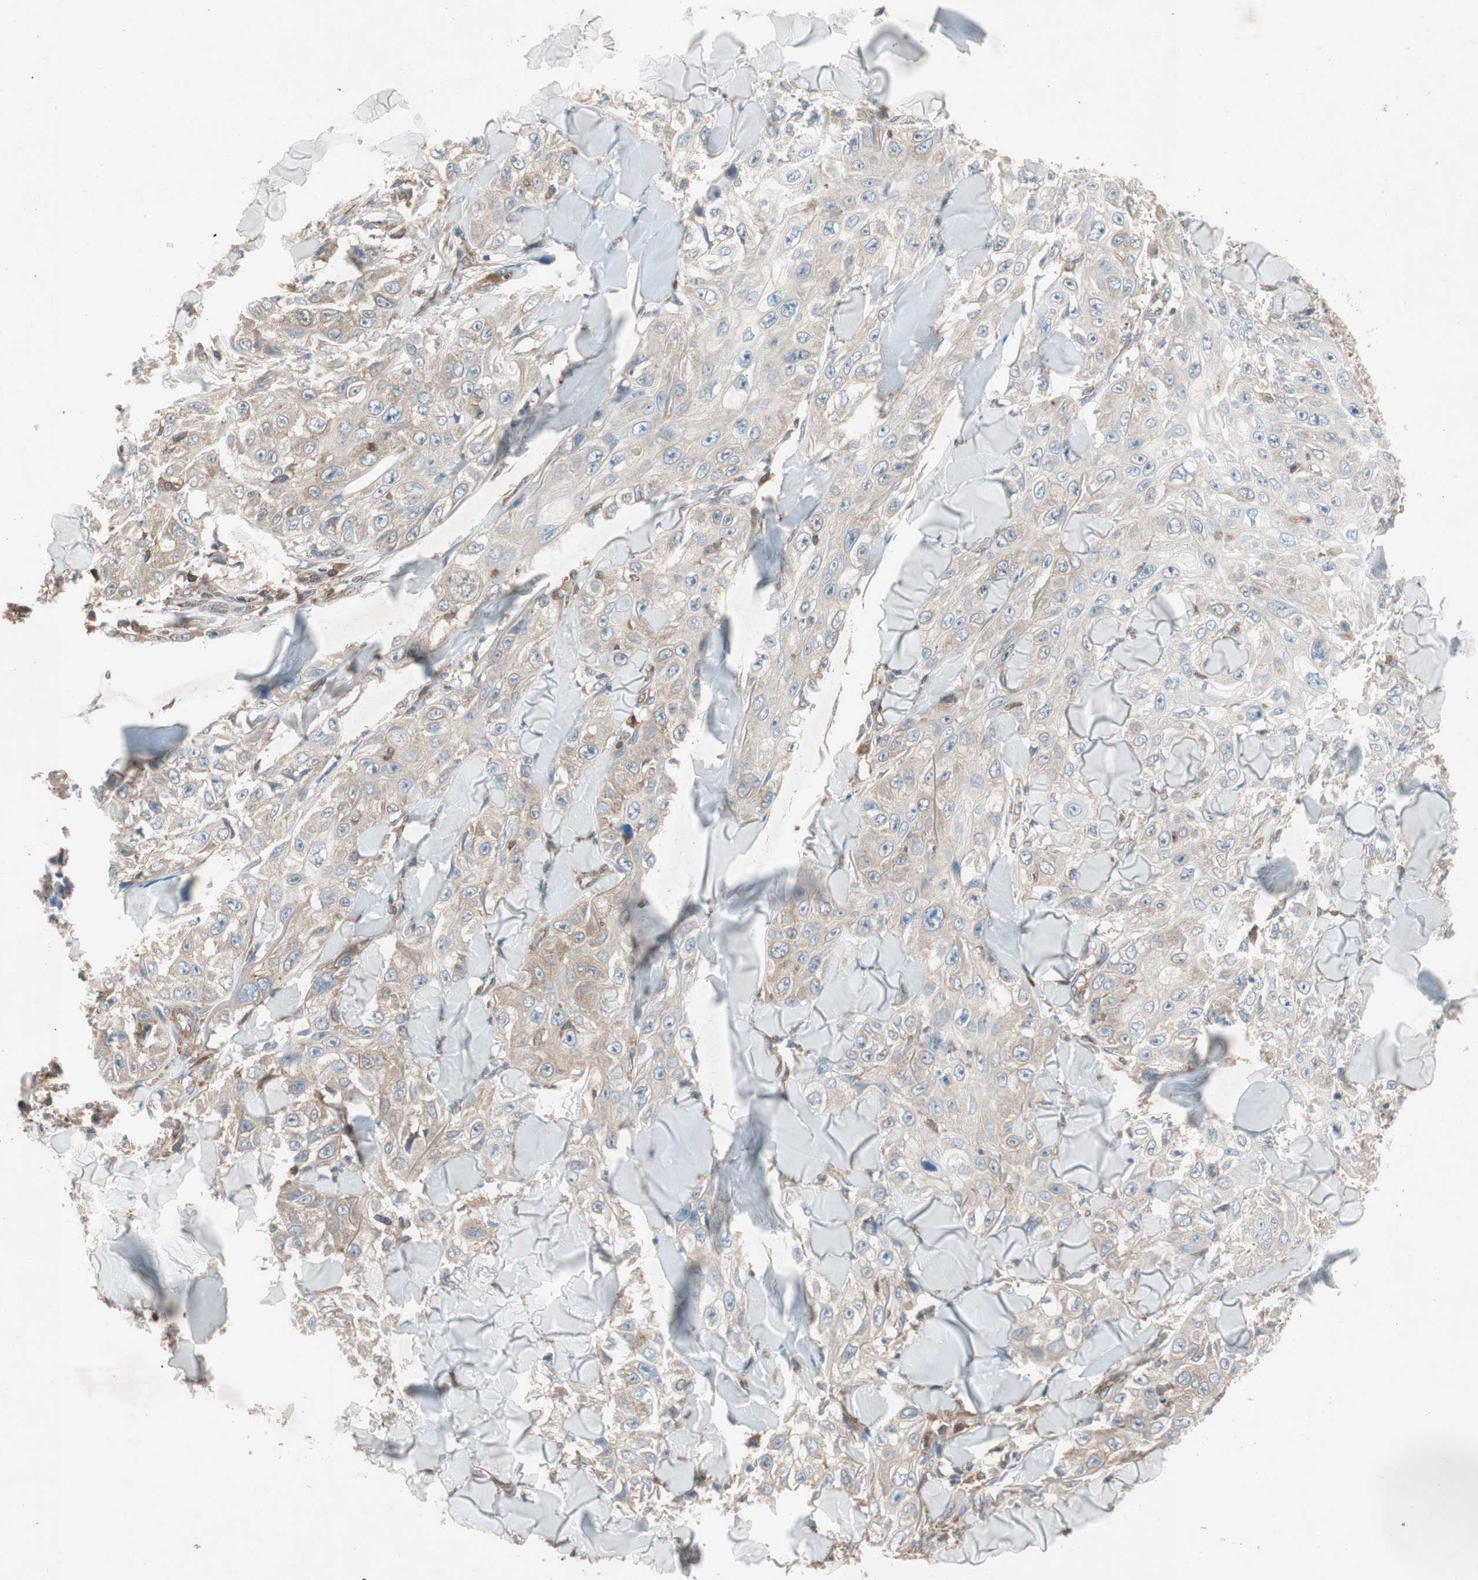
{"staining": {"intensity": "weak", "quantity": ">75%", "location": "cytoplasmic/membranous"}, "tissue": "skin cancer", "cell_type": "Tumor cells", "image_type": "cancer", "snomed": [{"axis": "morphology", "description": "Squamous cell carcinoma, NOS"}, {"axis": "topography", "description": "Skin"}], "caption": "Brown immunohistochemical staining in human skin cancer (squamous cell carcinoma) displays weak cytoplasmic/membranous staining in approximately >75% of tumor cells.", "gene": "GALT", "patient": {"sex": "male", "age": 86}}